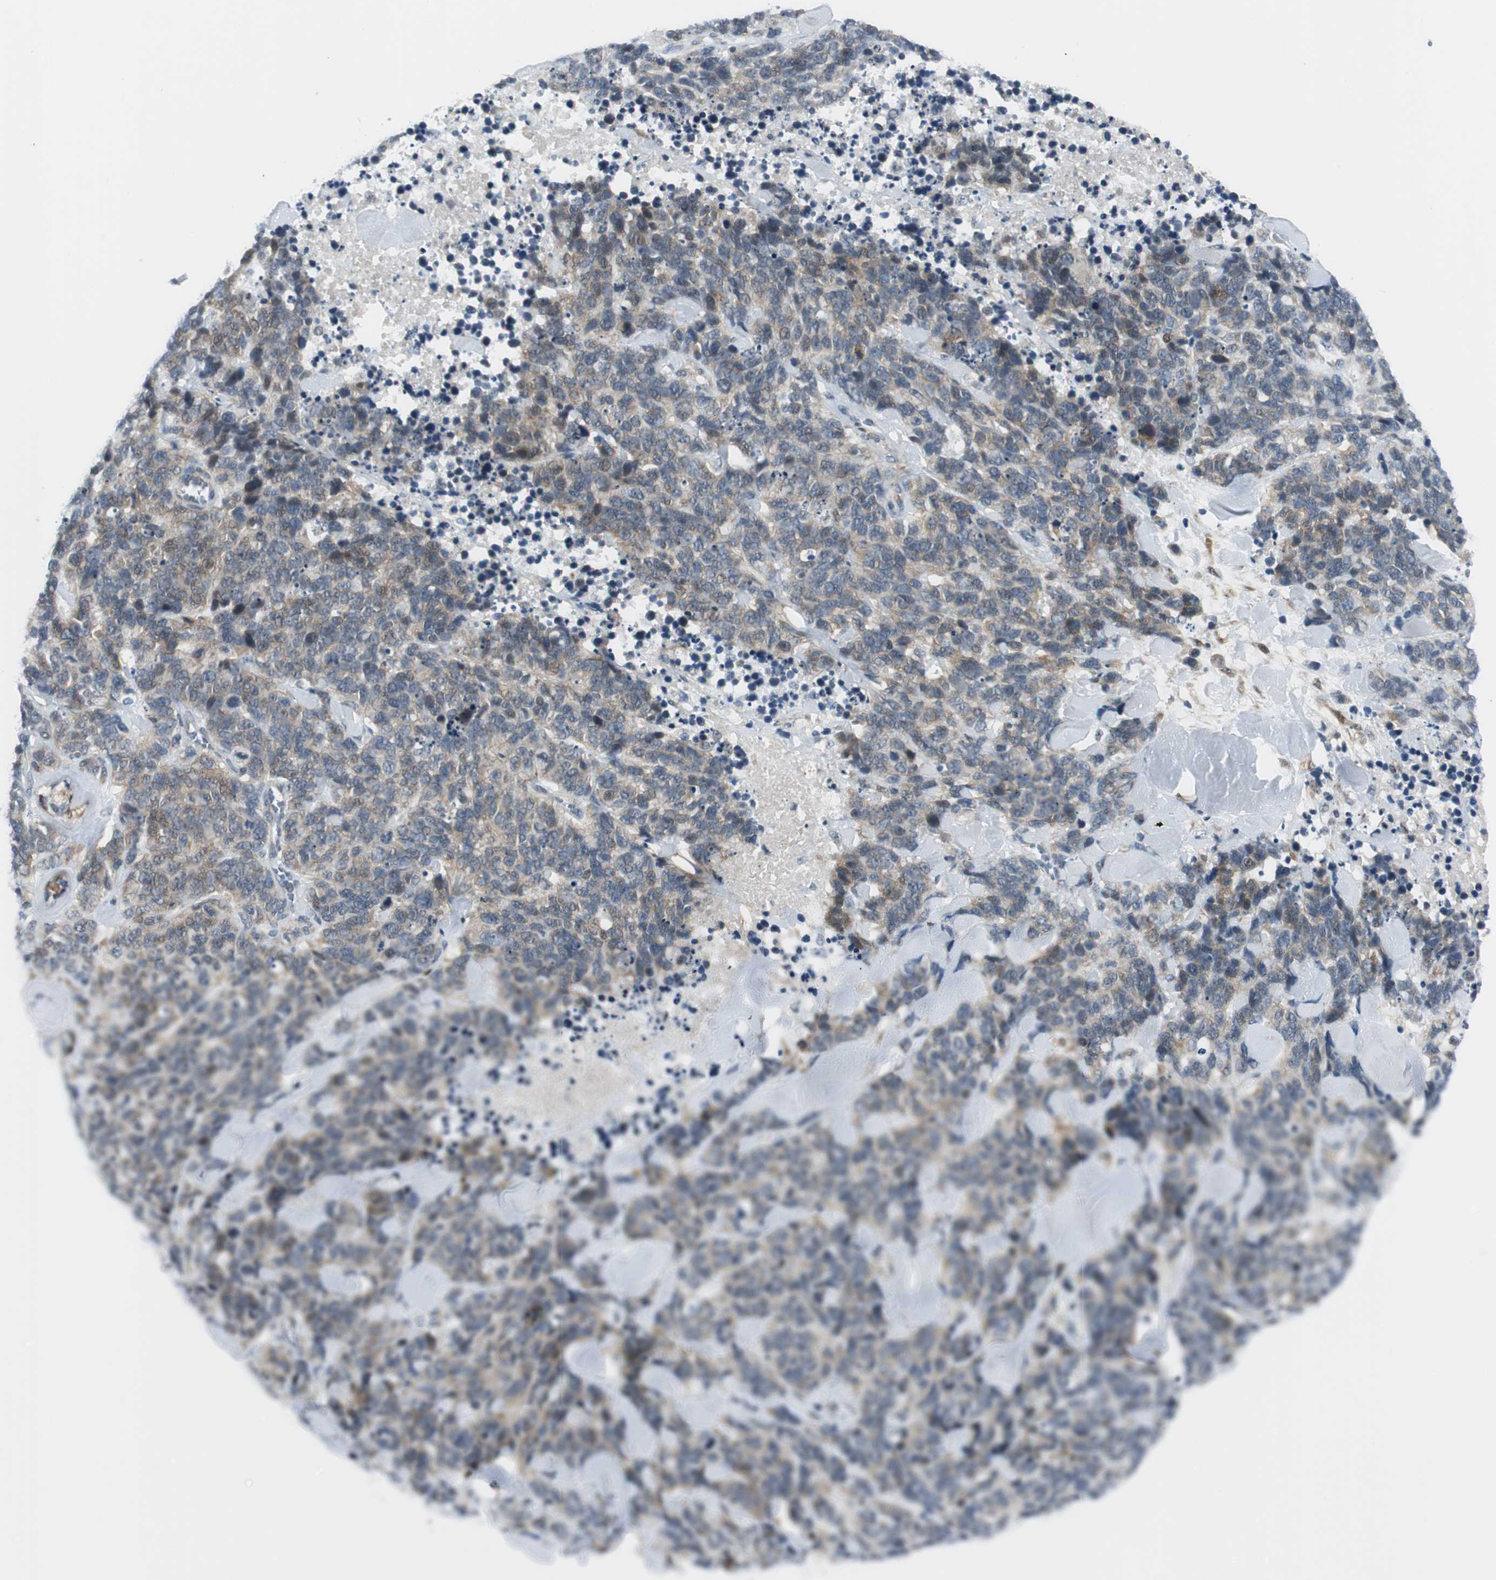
{"staining": {"intensity": "weak", "quantity": "25%-75%", "location": "cytoplasmic/membranous,nuclear"}, "tissue": "lung cancer", "cell_type": "Tumor cells", "image_type": "cancer", "snomed": [{"axis": "morphology", "description": "Neoplasm, malignant, NOS"}, {"axis": "topography", "description": "Lung"}], "caption": "Protein analysis of lung cancer (neoplasm (malignant)) tissue demonstrates weak cytoplasmic/membranous and nuclear positivity in about 25%-75% of tumor cells.", "gene": "FHL2", "patient": {"sex": "female", "age": 58}}